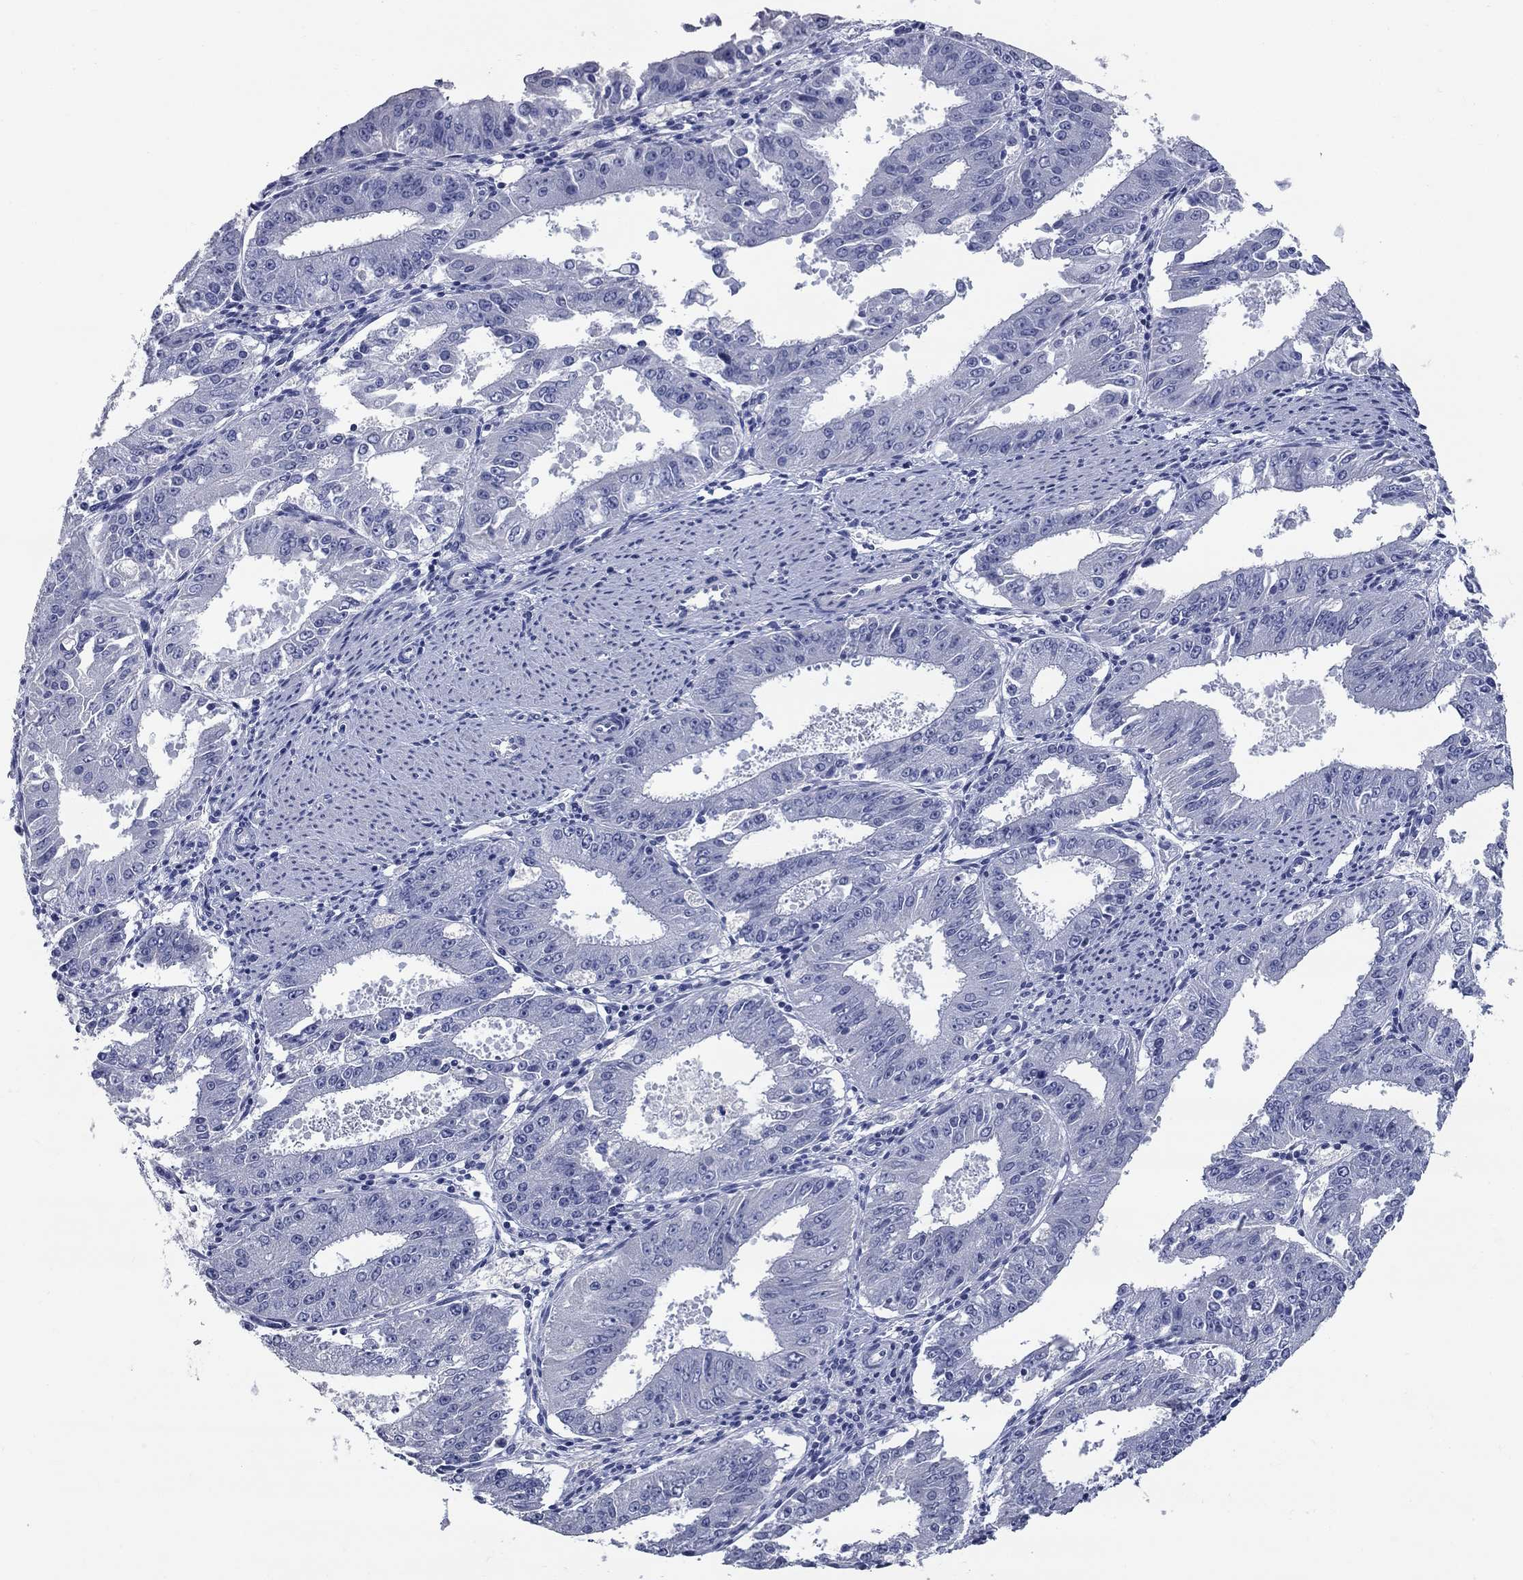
{"staining": {"intensity": "negative", "quantity": "none", "location": "none"}, "tissue": "ovarian cancer", "cell_type": "Tumor cells", "image_type": "cancer", "snomed": [{"axis": "morphology", "description": "Carcinoma, endometroid"}, {"axis": "topography", "description": "Ovary"}], "caption": "High magnification brightfield microscopy of endometroid carcinoma (ovarian) stained with DAB (3,3'-diaminobenzidine) (brown) and counterstained with hematoxylin (blue): tumor cells show no significant staining.", "gene": "SYT12", "patient": {"sex": "female", "age": 42}}